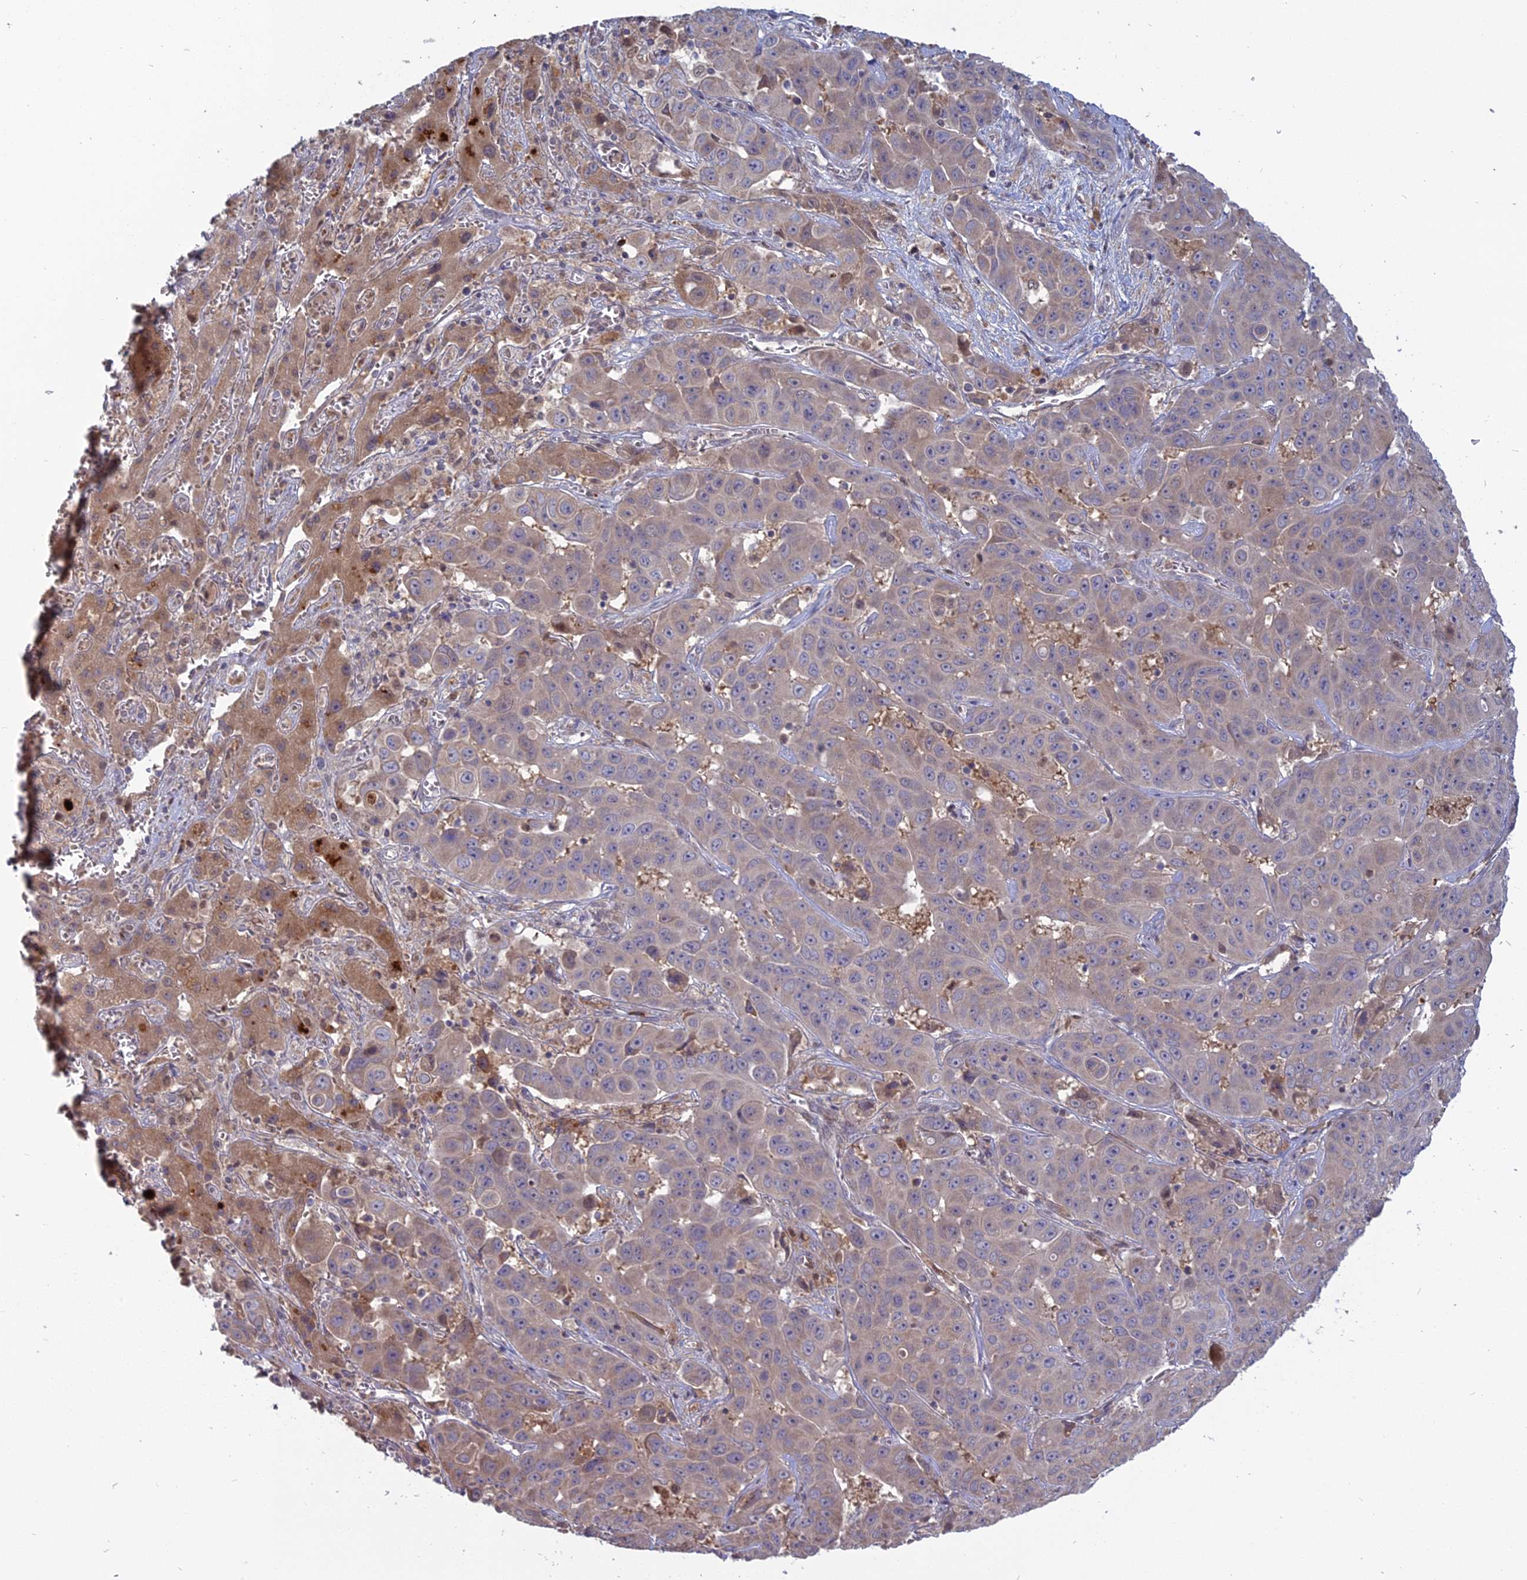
{"staining": {"intensity": "weak", "quantity": "25%-75%", "location": "cytoplasmic/membranous"}, "tissue": "liver cancer", "cell_type": "Tumor cells", "image_type": "cancer", "snomed": [{"axis": "morphology", "description": "Cholangiocarcinoma"}, {"axis": "topography", "description": "Liver"}], "caption": "Weak cytoplasmic/membranous expression is present in approximately 25%-75% of tumor cells in liver cancer. (DAB (3,3'-diaminobenzidine) IHC, brown staining for protein, blue staining for nuclei).", "gene": "TMEM208", "patient": {"sex": "female", "age": 52}}